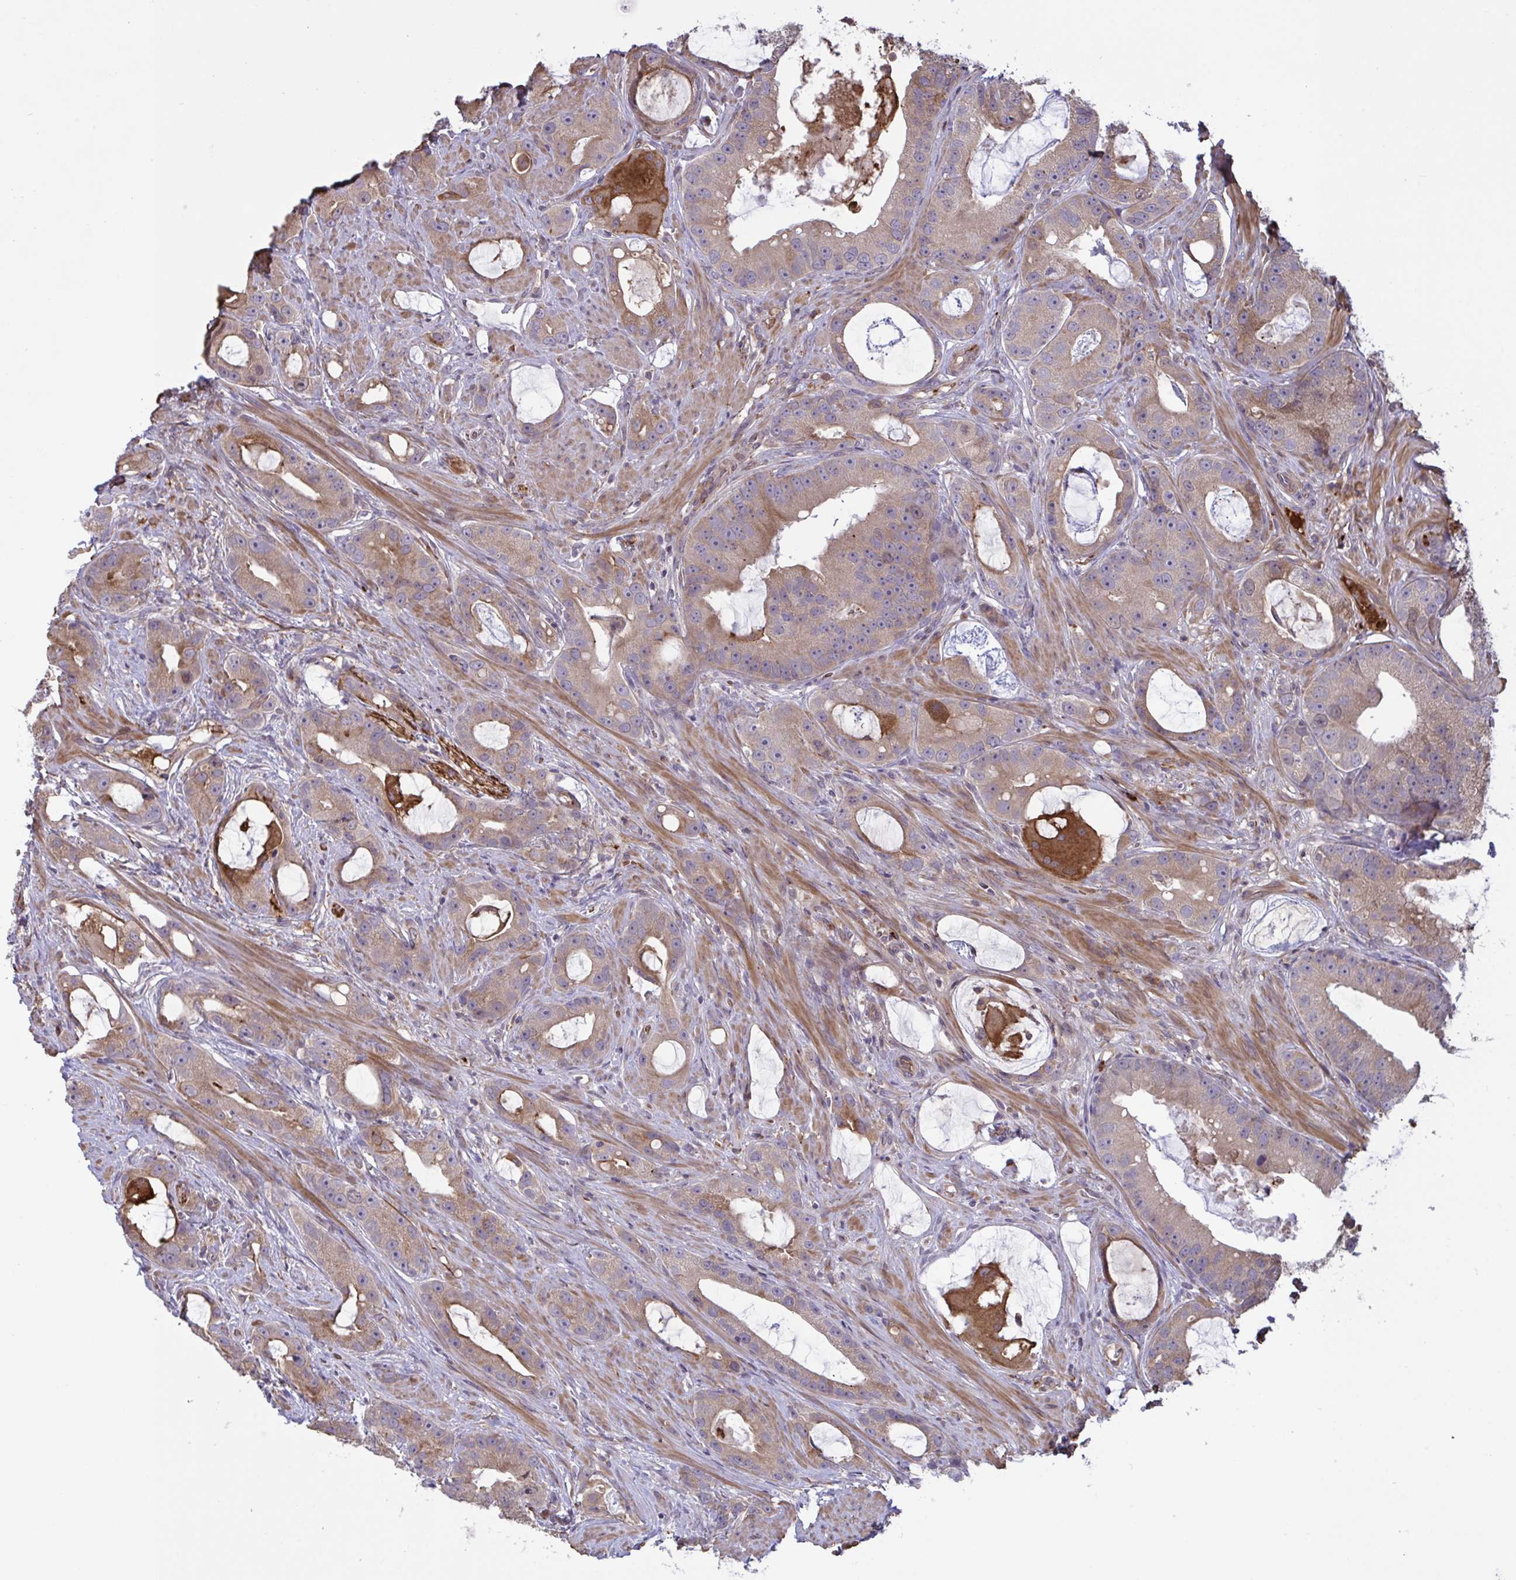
{"staining": {"intensity": "moderate", "quantity": "25%-75%", "location": "cytoplasmic/membranous"}, "tissue": "prostate cancer", "cell_type": "Tumor cells", "image_type": "cancer", "snomed": [{"axis": "morphology", "description": "Adenocarcinoma, High grade"}, {"axis": "topography", "description": "Prostate"}], "caption": "This is an image of immunohistochemistry staining of prostate adenocarcinoma (high-grade), which shows moderate expression in the cytoplasmic/membranous of tumor cells.", "gene": "IL1R1", "patient": {"sex": "male", "age": 65}}